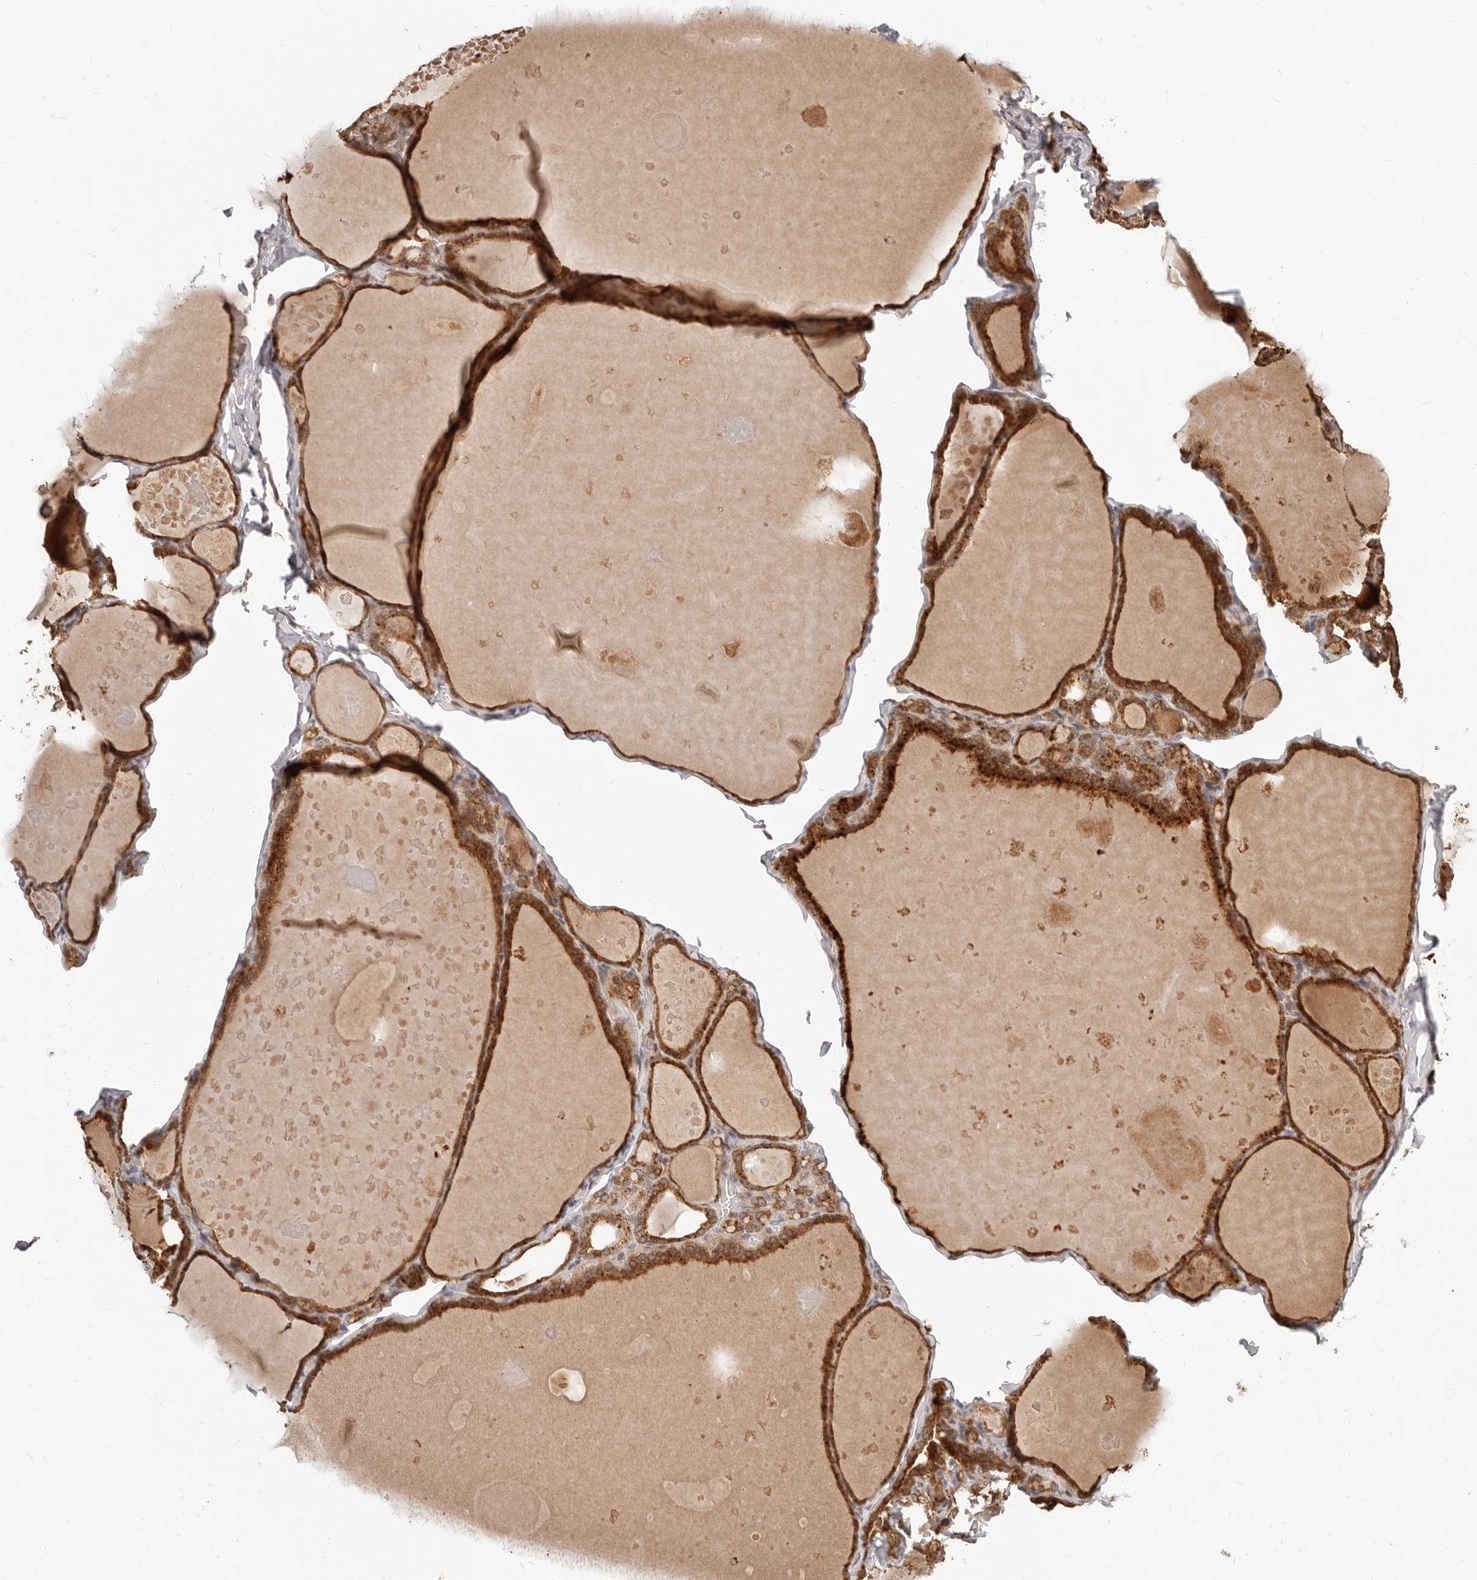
{"staining": {"intensity": "strong", "quantity": ">75%", "location": "cytoplasmic/membranous"}, "tissue": "thyroid gland", "cell_type": "Glandular cells", "image_type": "normal", "snomed": [{"axis": "morphology", "description": "Normal tissue, NOS"}, {"axis": "topography", "description": "Thyroid gland"}], "caption": "Immunohistochemistry (DAB) staining of normal human thyroid gland demonstrates strong cytoplasmic/membranous protein positivity in about >75% of glandular cells. (DAB (3,3'-diaminobenzidine) IHC, brown staining for protein, blue staining for nuclei).", "gene": "ZRANB1", "patient": {"sex": "male", "age": 56}}